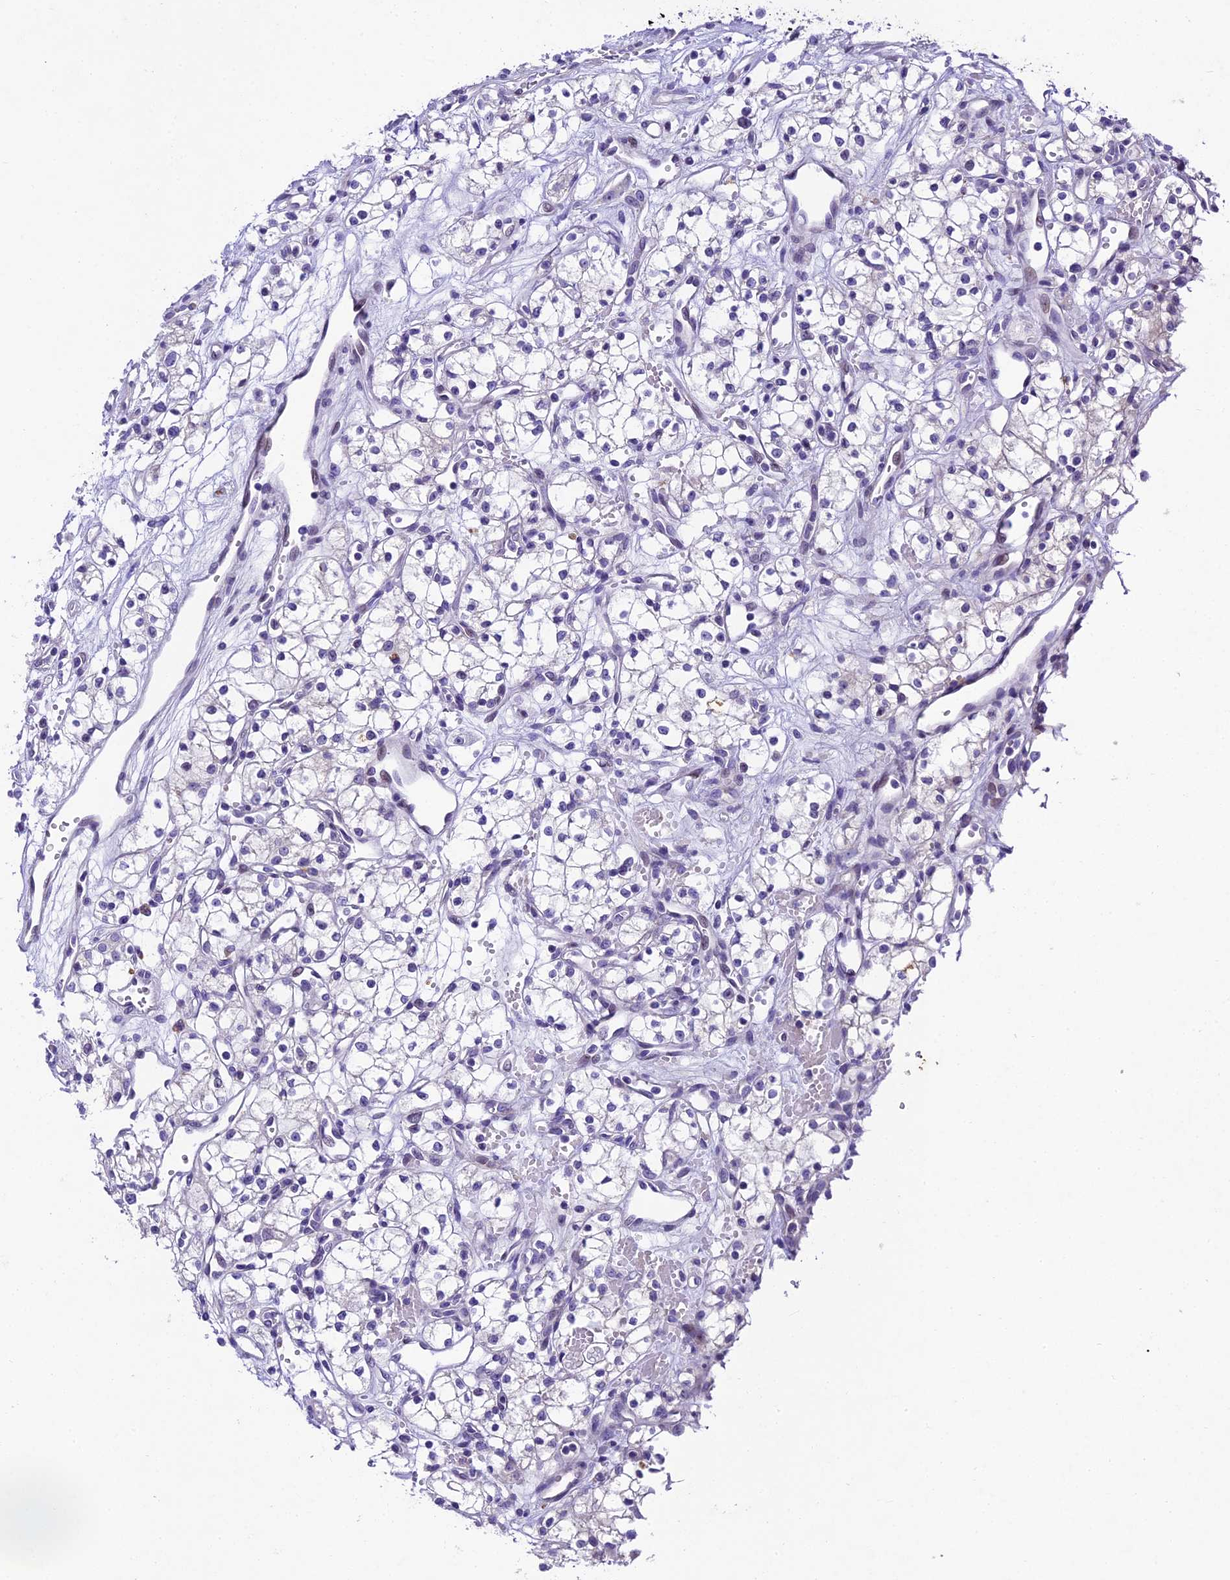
{"staining": {"intensity": "negative", "quantity": "none", "location": "none"}, "tissue": "renal cancer", "cell_type": "Tumor cells", "image_type": "cancer", "snomed": [{"axis": "morphology", "description": "Adenocarcinoma, NOS"}, {"axis": "topography", "description": "Kidney"}], "caption": "This is an IHC image of renal cancer. There is no staining in tumor cells.", "gene": "IFT140", "patient": {"sex": "male", "age": 59}}